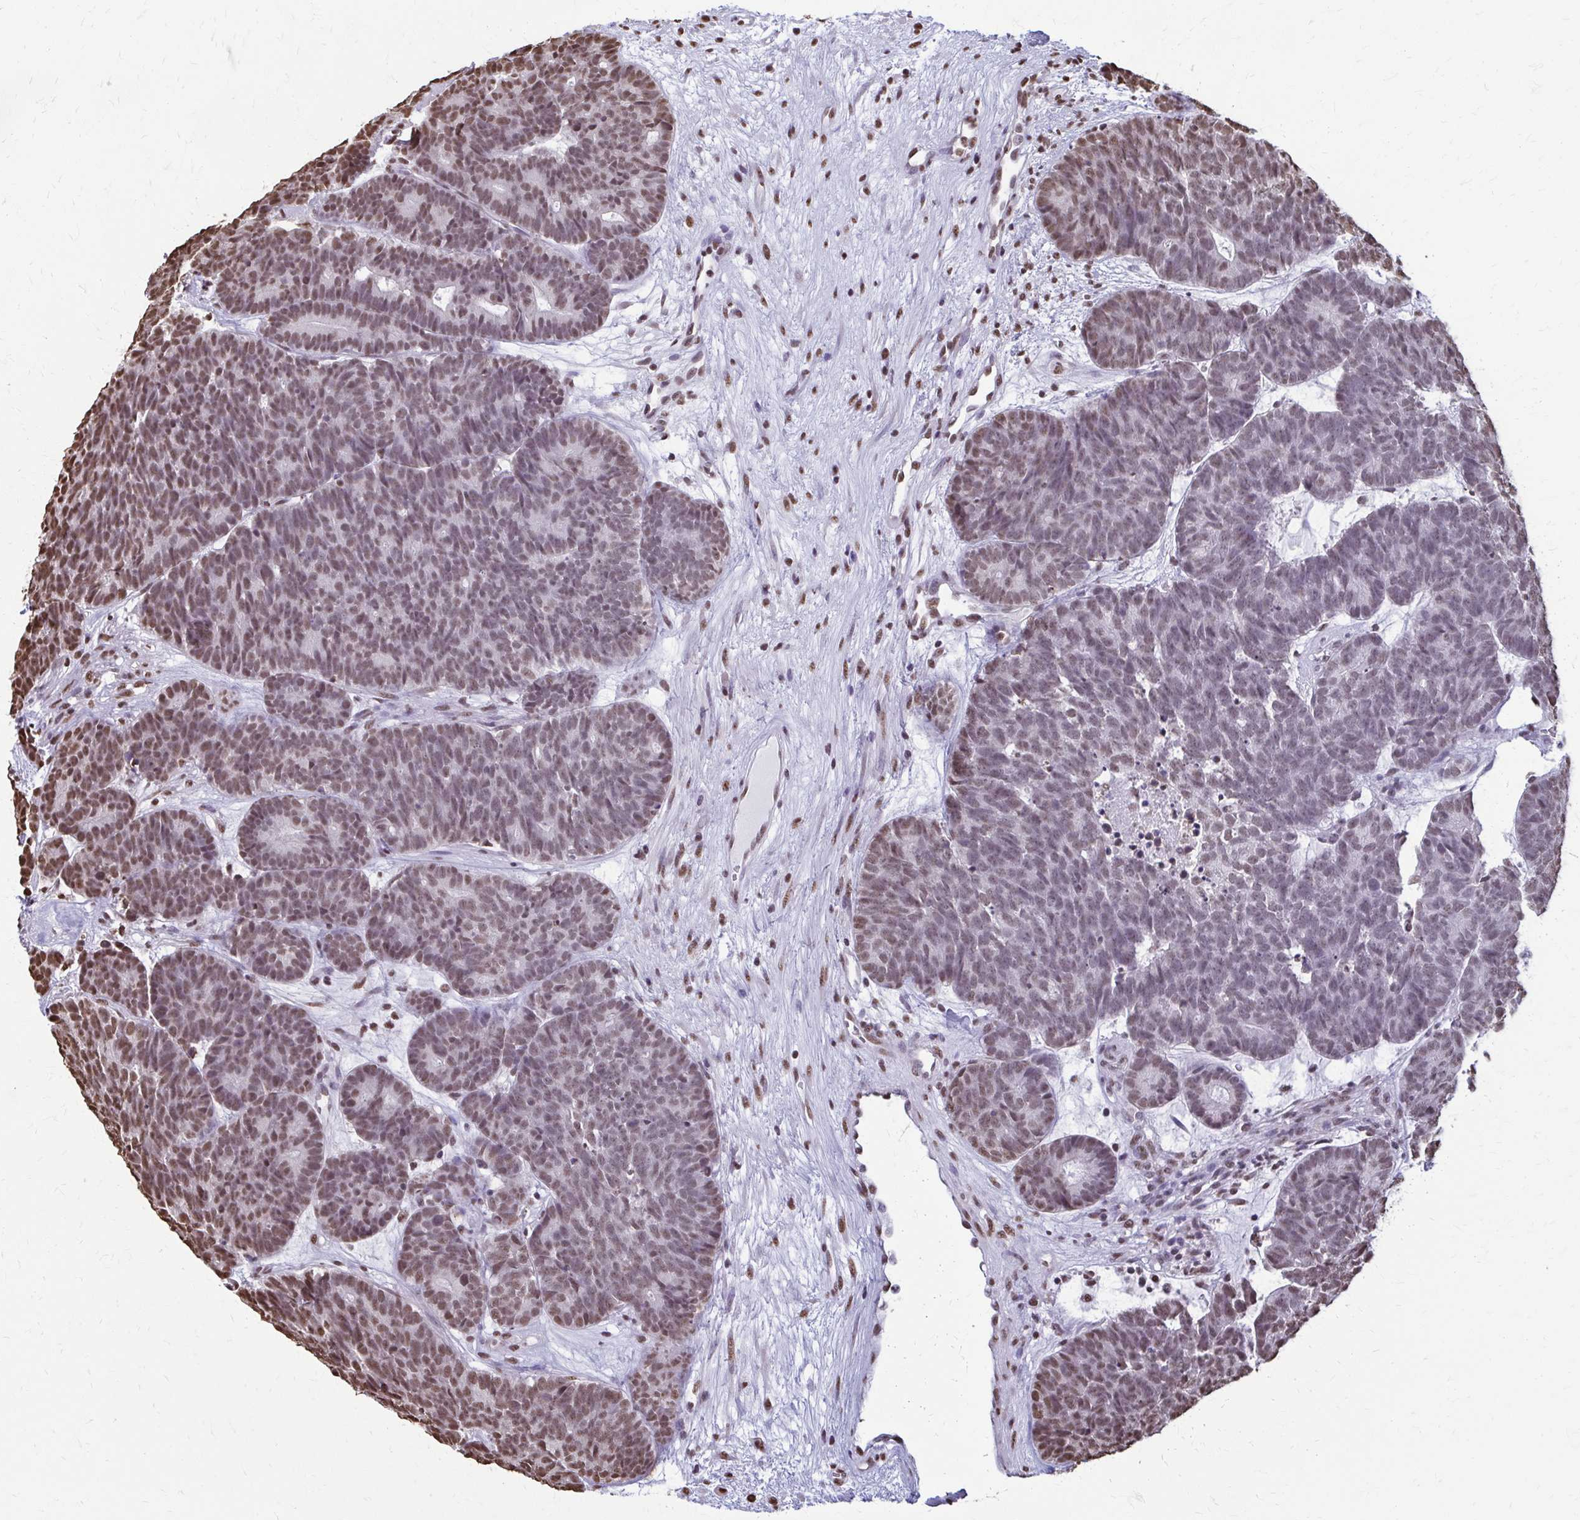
{"staining": {"intensity": "moderate", "quantity": "25%-75%", "location": "nuclear"}, "tissue": "head and neck cancer", "cell_type": "Tumor cells", "image_type": "cancer", "snomed": [{"axis": "morphology", "description": "Adenocarcinoma, NOS"}, {"axis": "topography", "description": "Head-Neck"}], "caption": "Immunohistochemical staining of human adenocarcinoma (head and neck) reveals medium levels of moderate nuclear positivity in about 25%-75% of tumor cells. The staining was performed using DAB (3,3'-diaminobenzidine) to visualize the protein expression in brown, while the nuclei were stained in blue with hematoxylin (Magnification: 20x).", "gene": "SNRPA", "patient": {"sex": "female", "age": 81}}